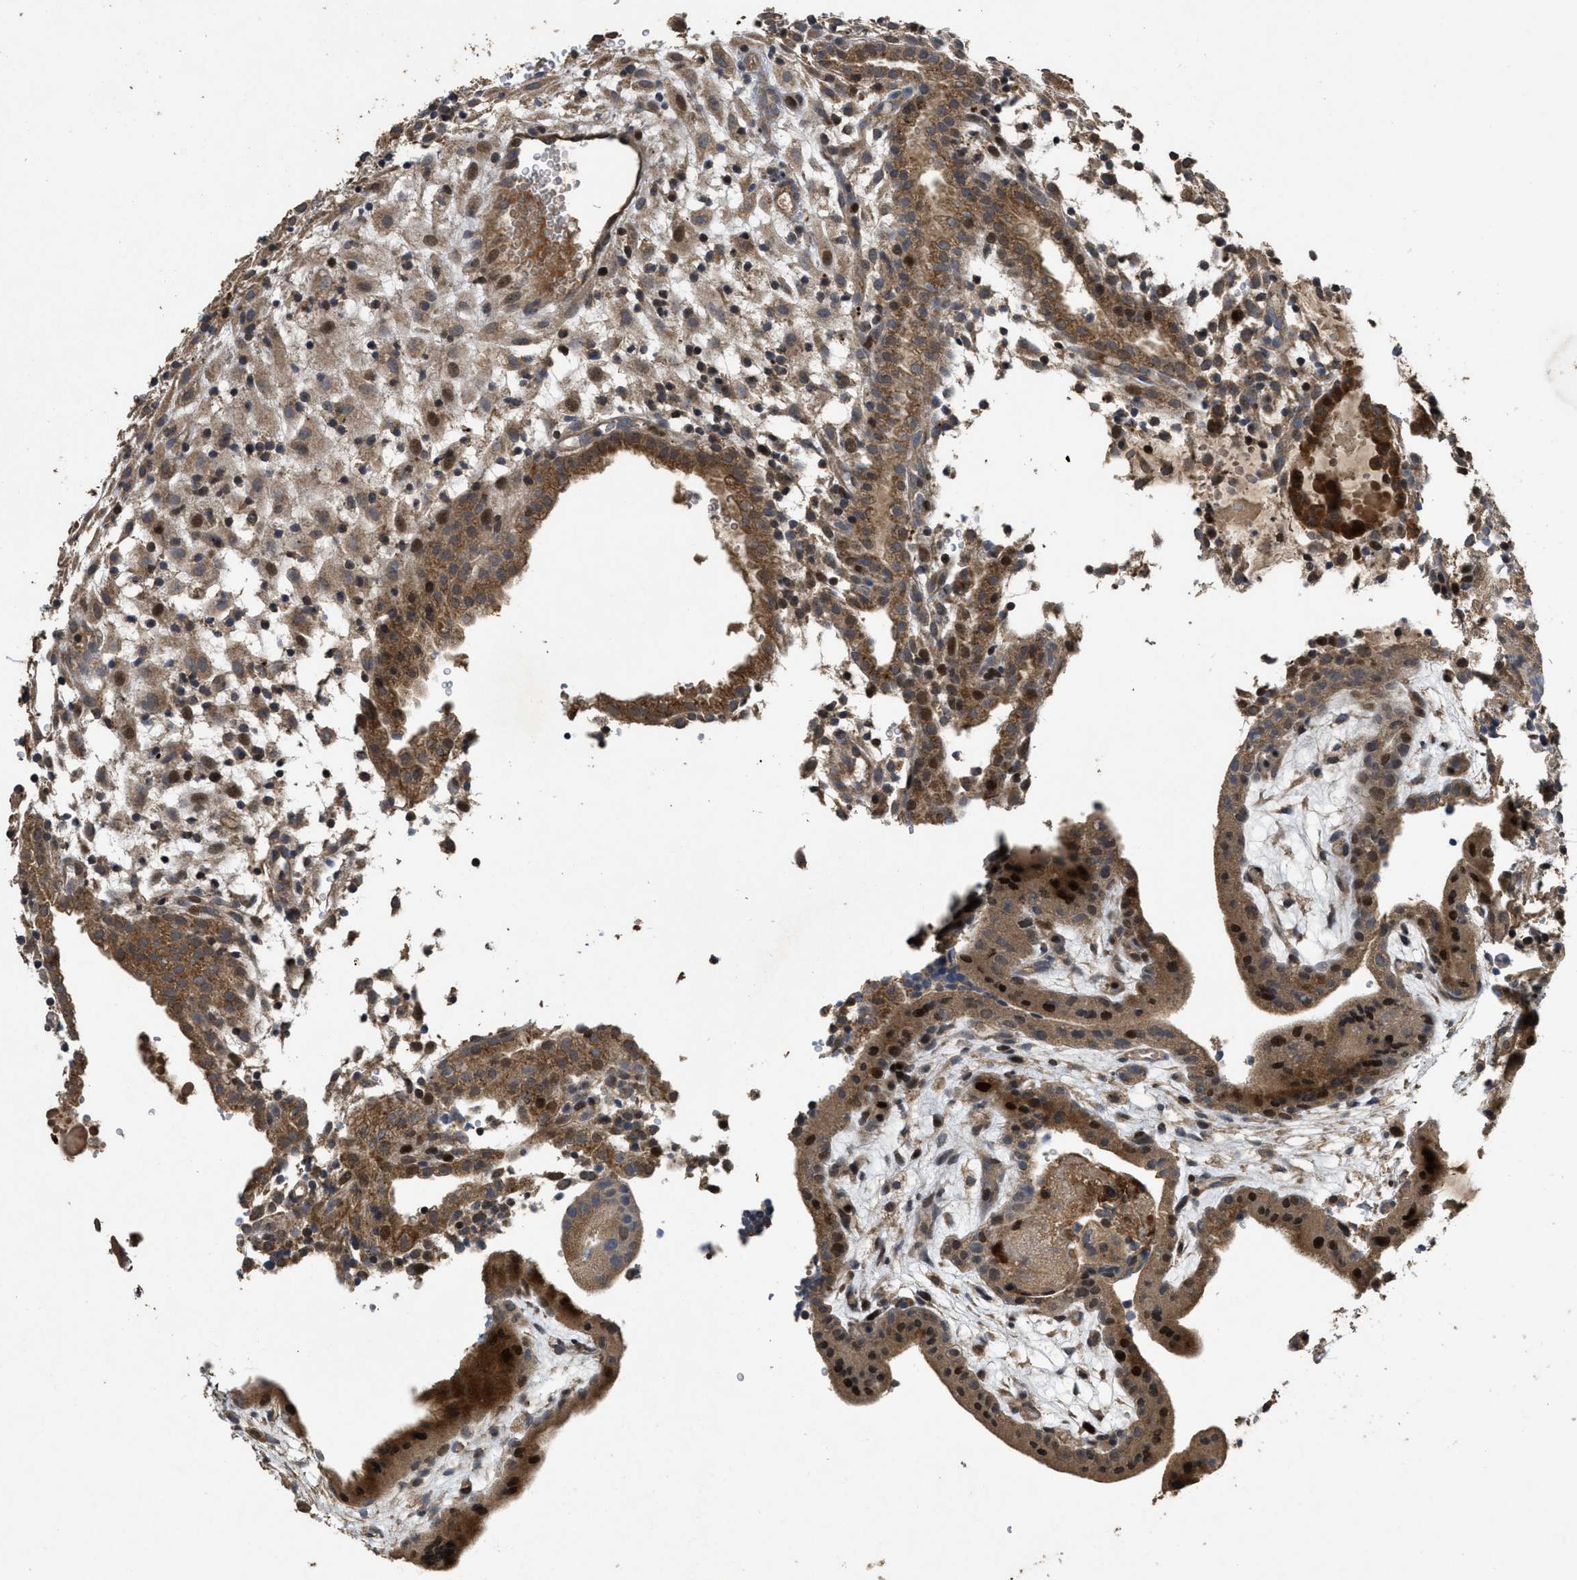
{"staining": {"intensity": "moderate", "quantity": ">75%", "location": "cytoplasmic/membranous,nuclear"}, "tissue": "placenta", "cell_type": "Trophoblastic cells", "image_type": "normal", "snomed": [{"axis": "morphology", "description": "Normal tissue, NOS"}, {"axis": "topography", "description": "Placenta"}], "caption": "Benign placenta was stained to show a protein in brown. There is medium levels of moderate cytoplasmic/membranous,nuclear positivity in approximately >75% of trophoblastic cells. The protein is stained brown, and the nuclei are stained in blue (DAB (3,3'-diaminobenzidine) IHC with brightfield microscopy, high magnification).", "gene": "CBR3", "patient": {"sex": "female", "age": 18}}